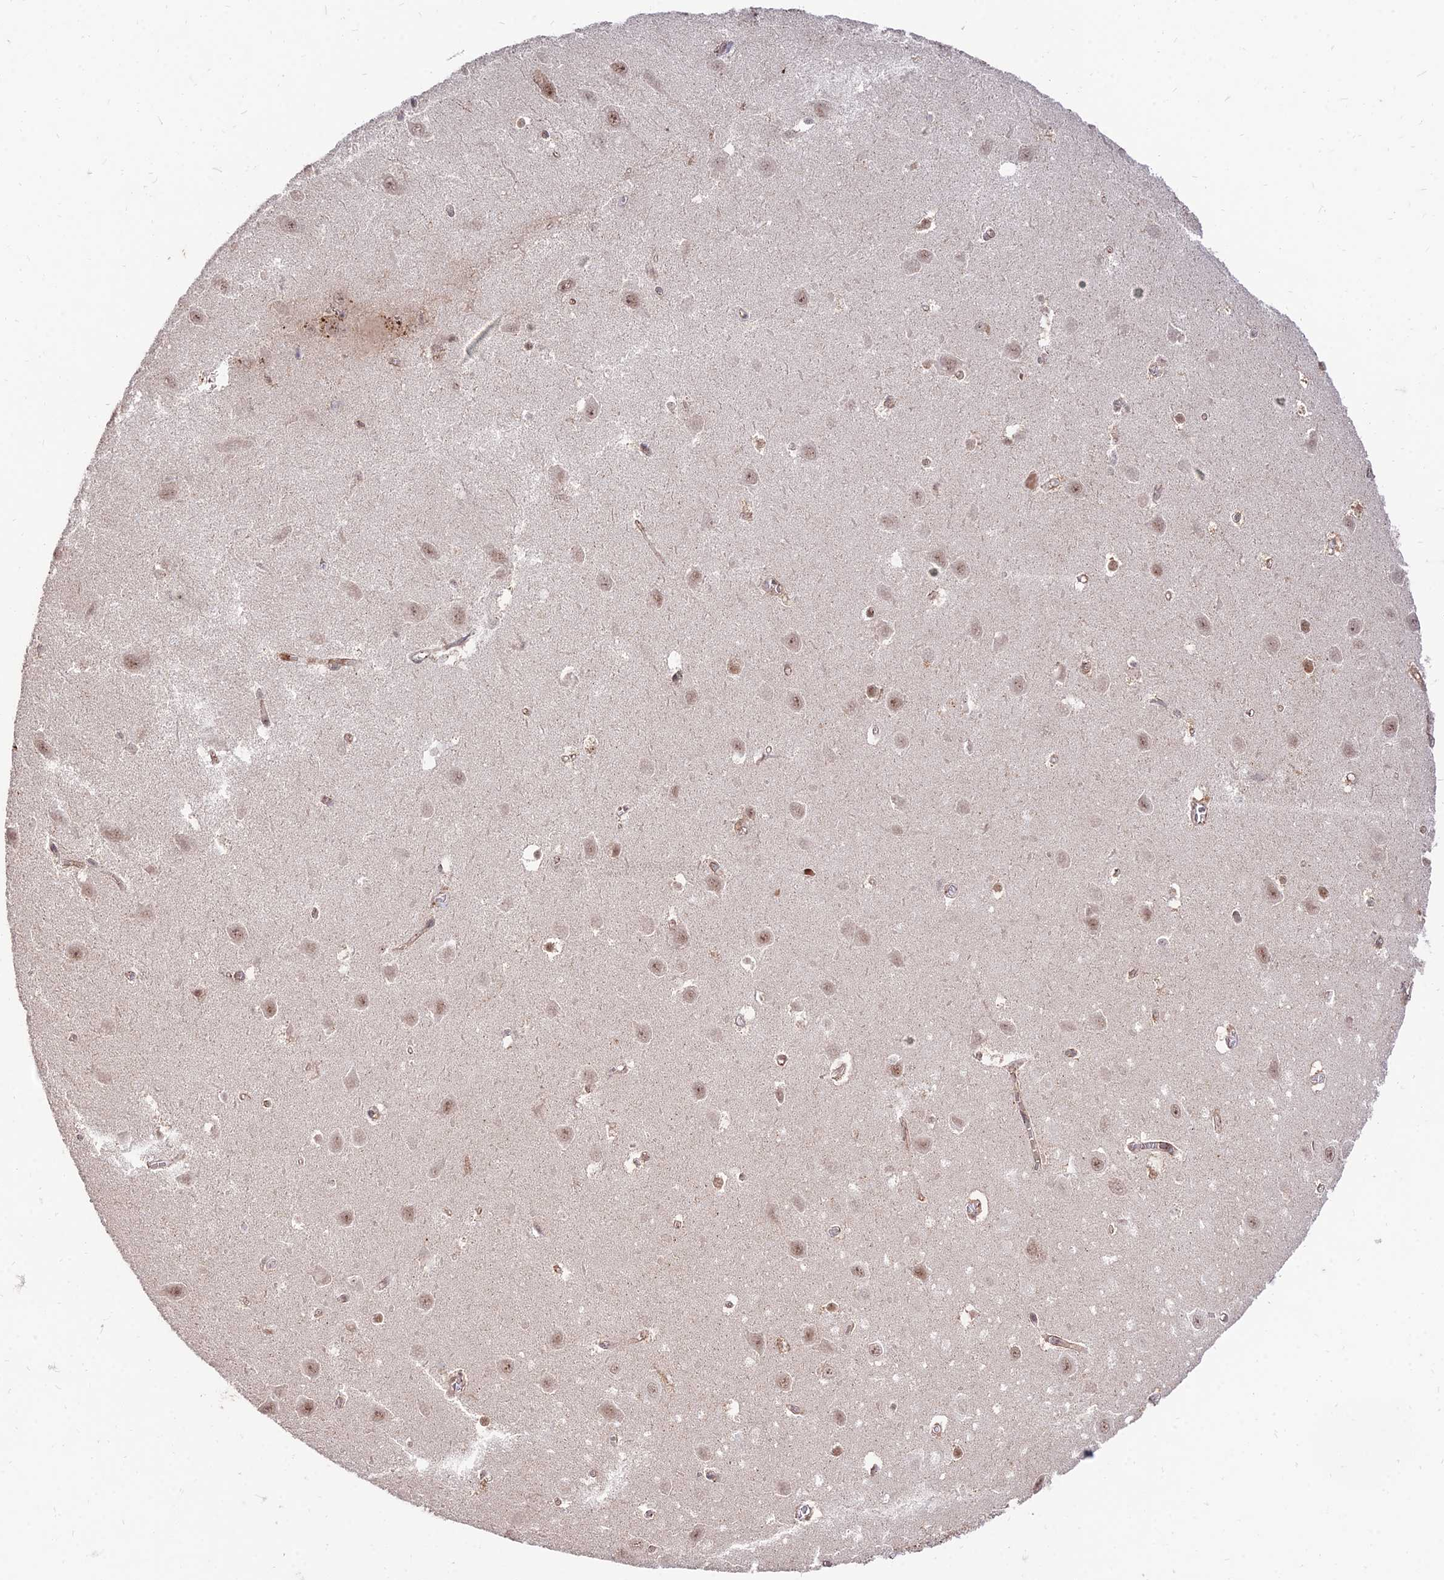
{"staining": {"intensity": "moderate", "quantity": "<25%", "location": "nuclear"}, "tissue": "hippocampus", "cell_type": "Glial cells", "image_type": "normal", "snomed": [{"axis": "morphology", "description": "Normal tissue, NOS"}, {"axis": "topography", "description": "Hippocampus"}], "caption": "Immunohistochemical staining of normal human hippocampus exhibits low levels of moderate nuclear positivity in approximately <25% of glial cells.", "gene": "ZNF85", "patient": {"sex": "female", "age": 64}}